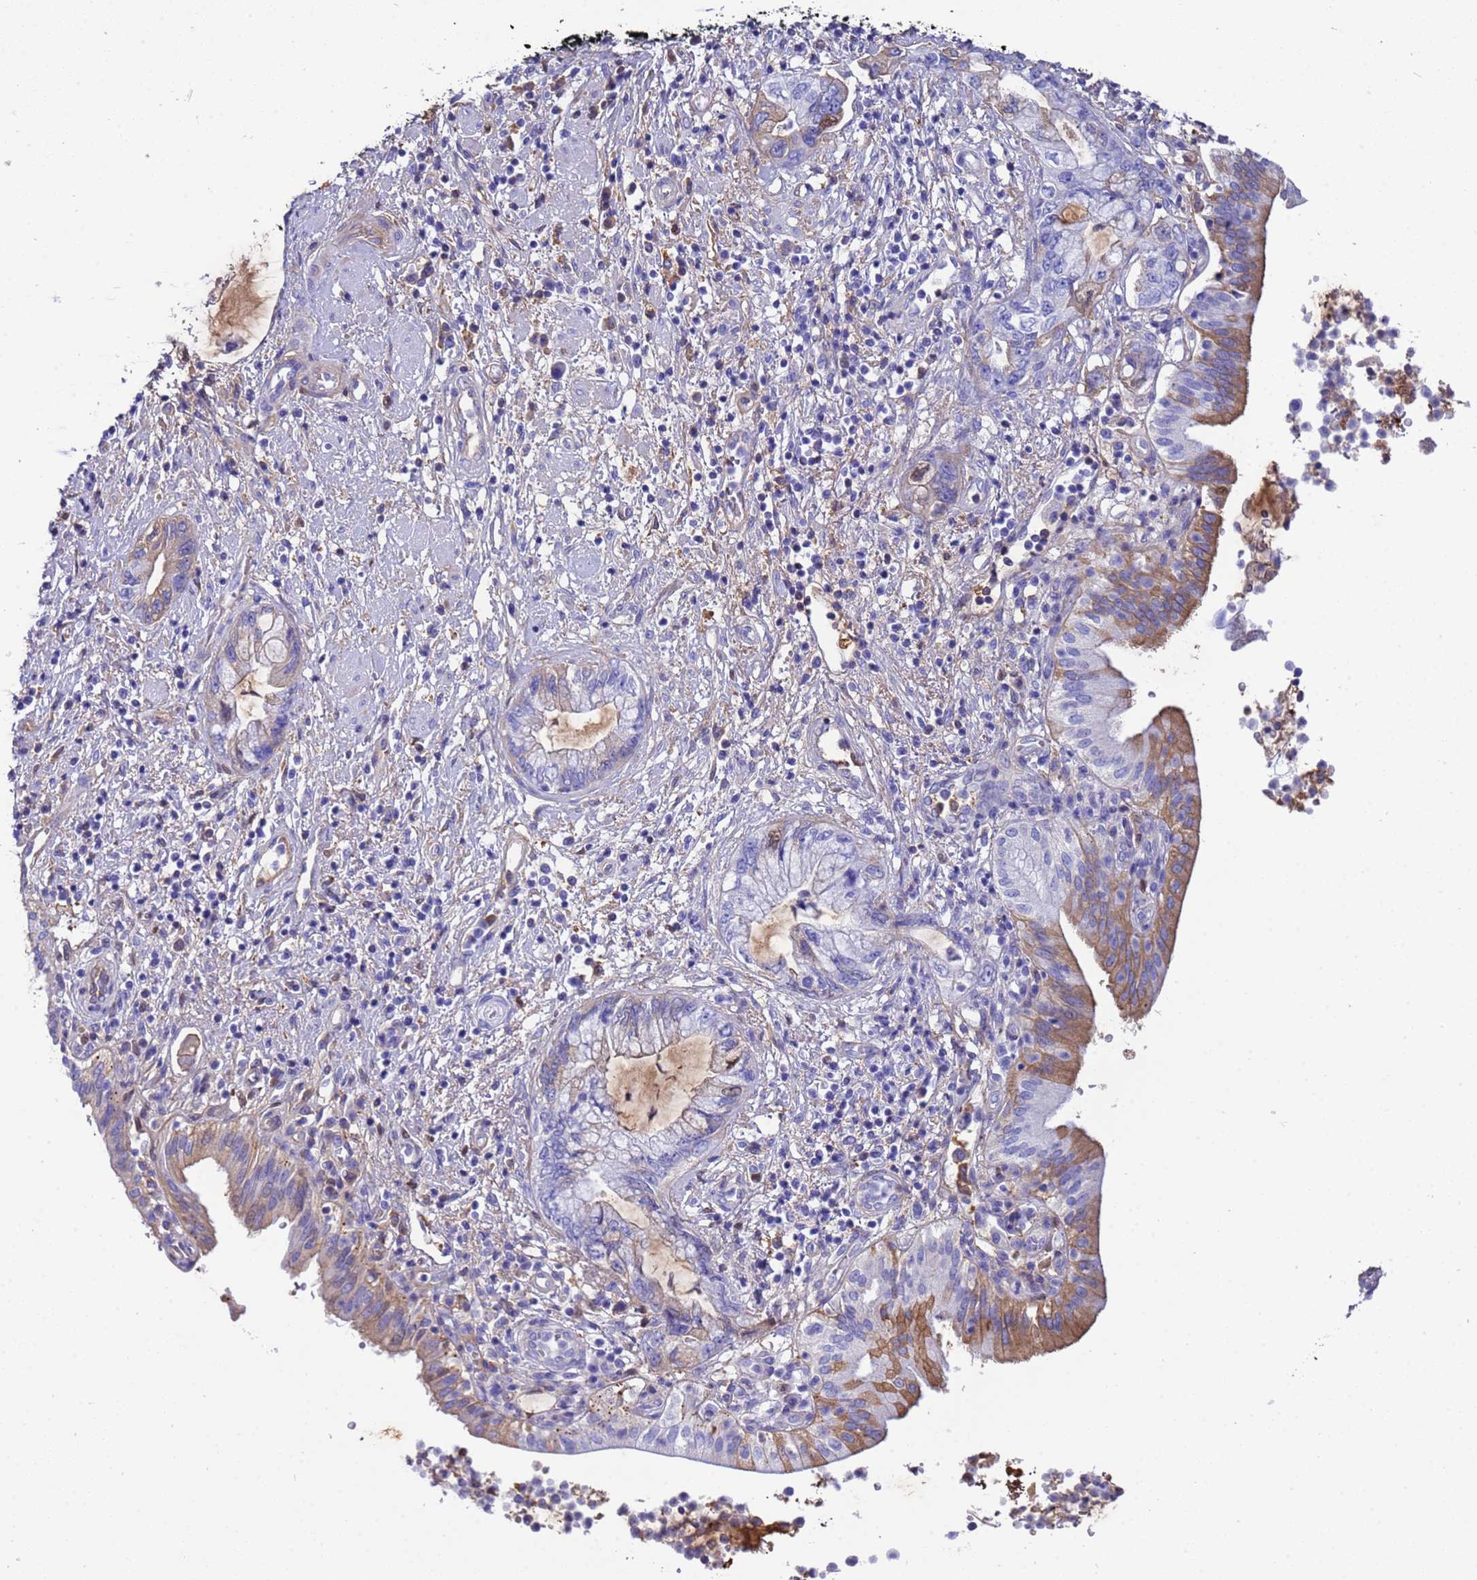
{"staining": {"intensity": "moderate", "quantity": "<25%", "location": "cytoplasmic/membranous"}, "tissue": "pancreatic cancer", "cell_type": "Tumor cells", "image_type": "cancer", "snomed": [{"axis": "morphology", "description": "Adenocarcinoma, NOS"}, {"axis": "topography", "description": "Pancreas"}], "caption": "Adenocarcinoma (pancreatic) tissue displays moderate cytoplasmic/membranous positivity in approximately <25% of tumor cells, visualized by immunohistochemistry.", "gene": "H1-7", "patient": {"sex": "female", "age": 73}}